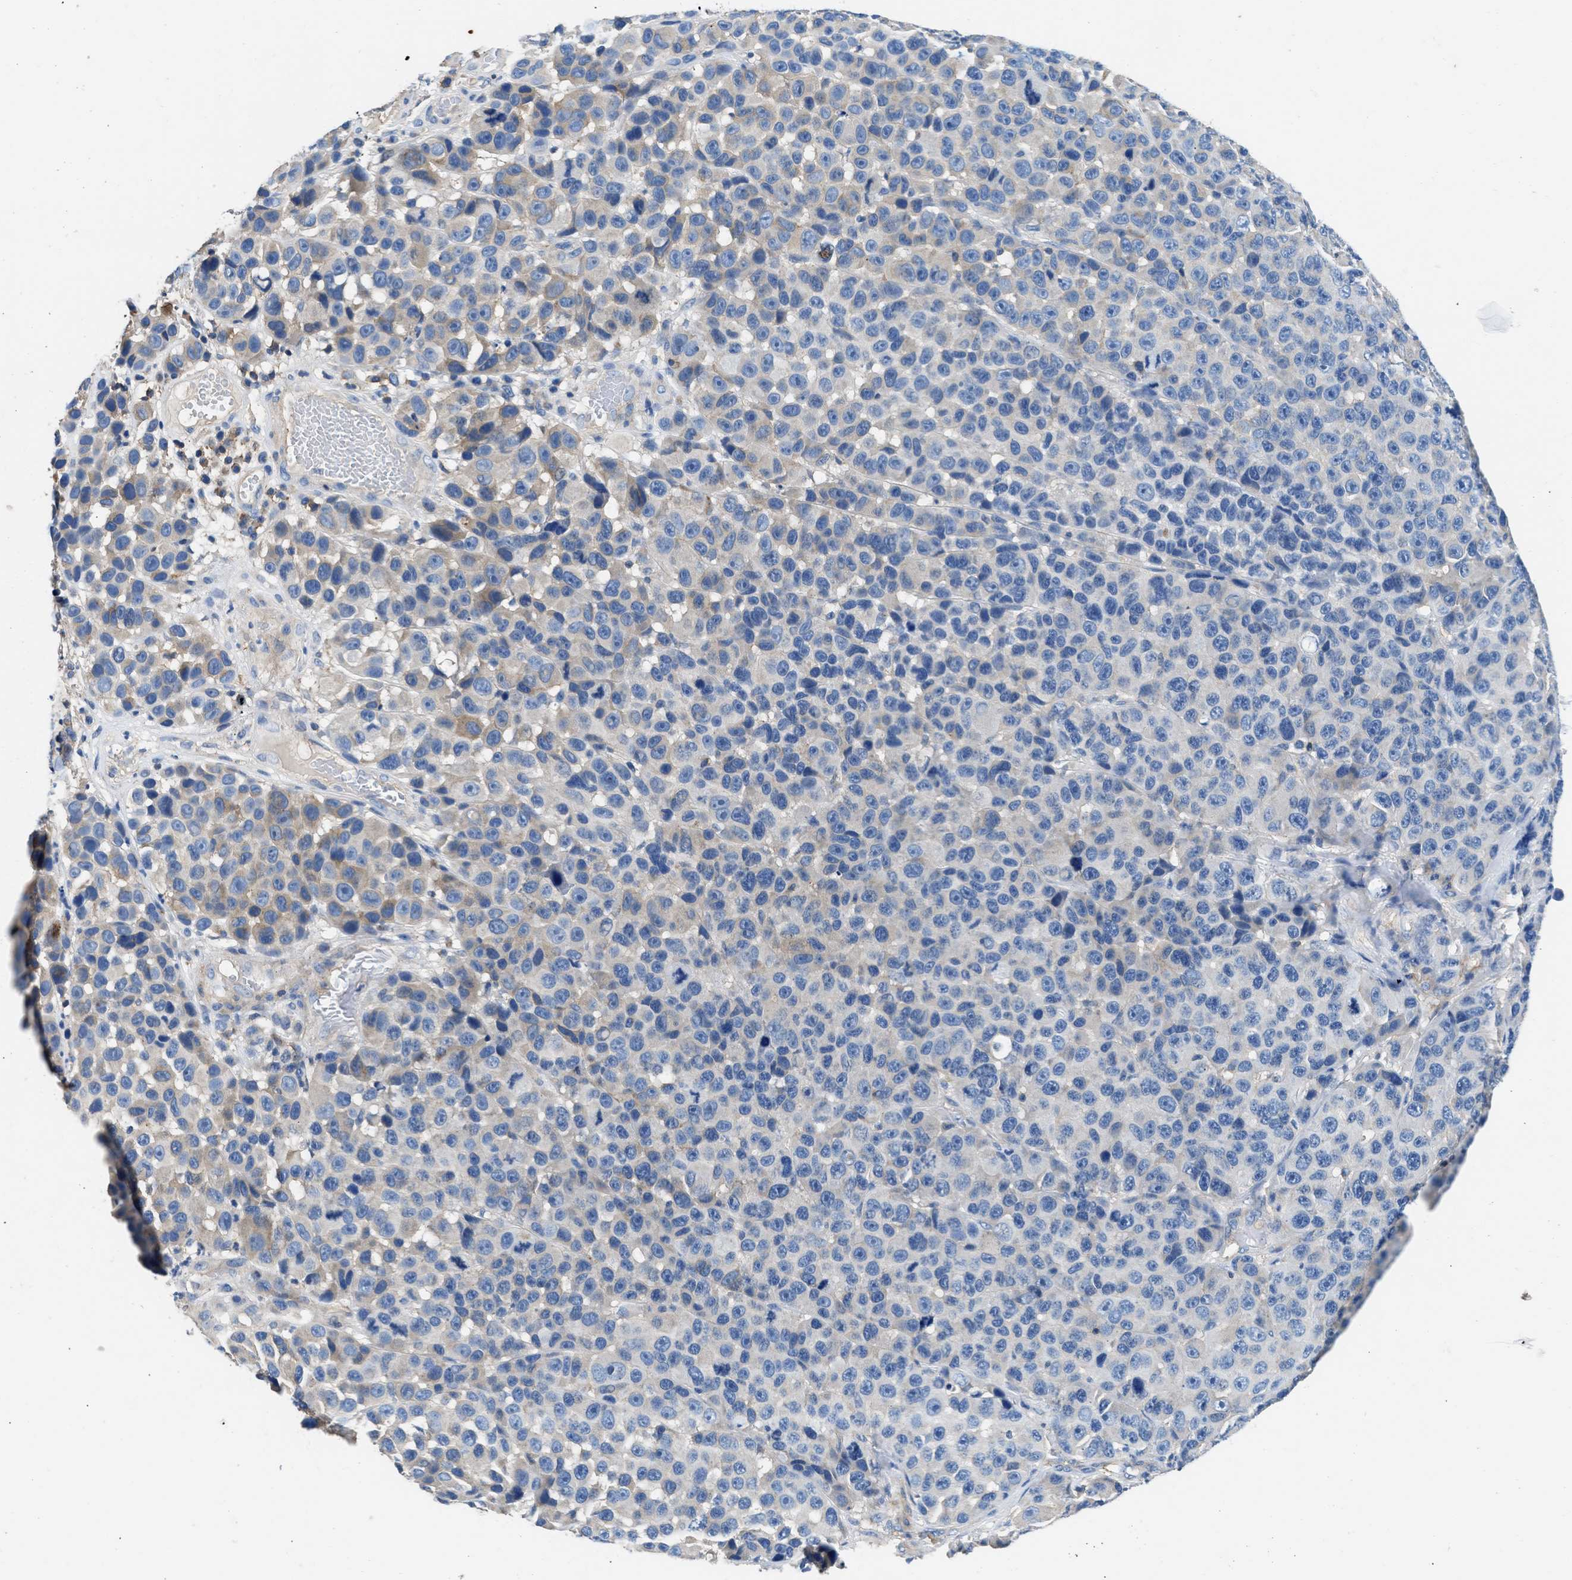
{"staining": {"intensity": "negative", "quantity": "none", "location": "none"}, "tissue": "melanoma", "cell_type": "Tumor cells", "image_type": "cancer", "snomed": [{"axis": "morphology", "description": "Malignant melanoma, NOS"}, {"axis": "topography", "description": "Skin"}], "caption": "This is an immunohistochemistry (IHC) photomicrograph of melanoma. There is no expression in tumor cells.", "gene": "KCNQ4", "patient": {"sex": "male", "age": 53}}